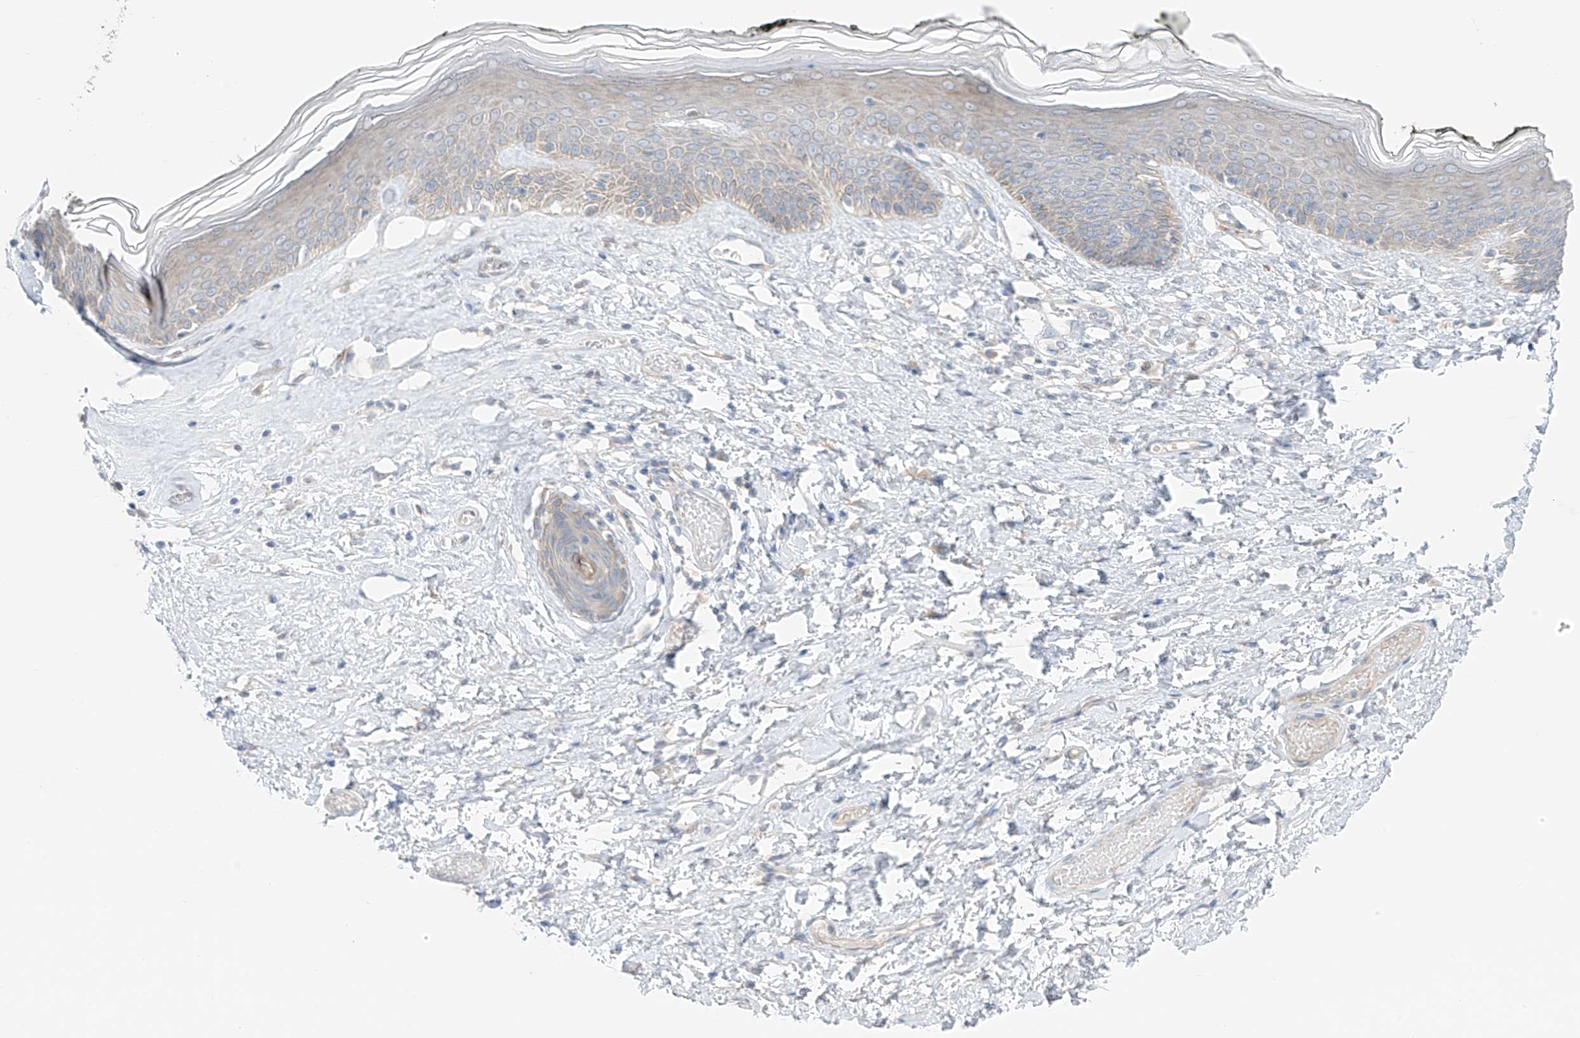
{"staining": {"intensity": "weak", "quantity": "<25%", "location": "cytoplasmic/membranous"}, "tissue": "skin", "cell_type": "Epidermal cells", "image_type": "normal", "snomed": [{"axis": "morphology", "description": "Normal tissue, NOS"}, {"axis": "morphology", "description": "Inflammation, NOS"}, {"axis": "topography", "description": "Vulva"}], "caption": "There is no significant staining in epidermal cells of skin. Nuclei are stained in blue.", "gene": "NALCN", "patient": {"sex": "female", "age": 84}}